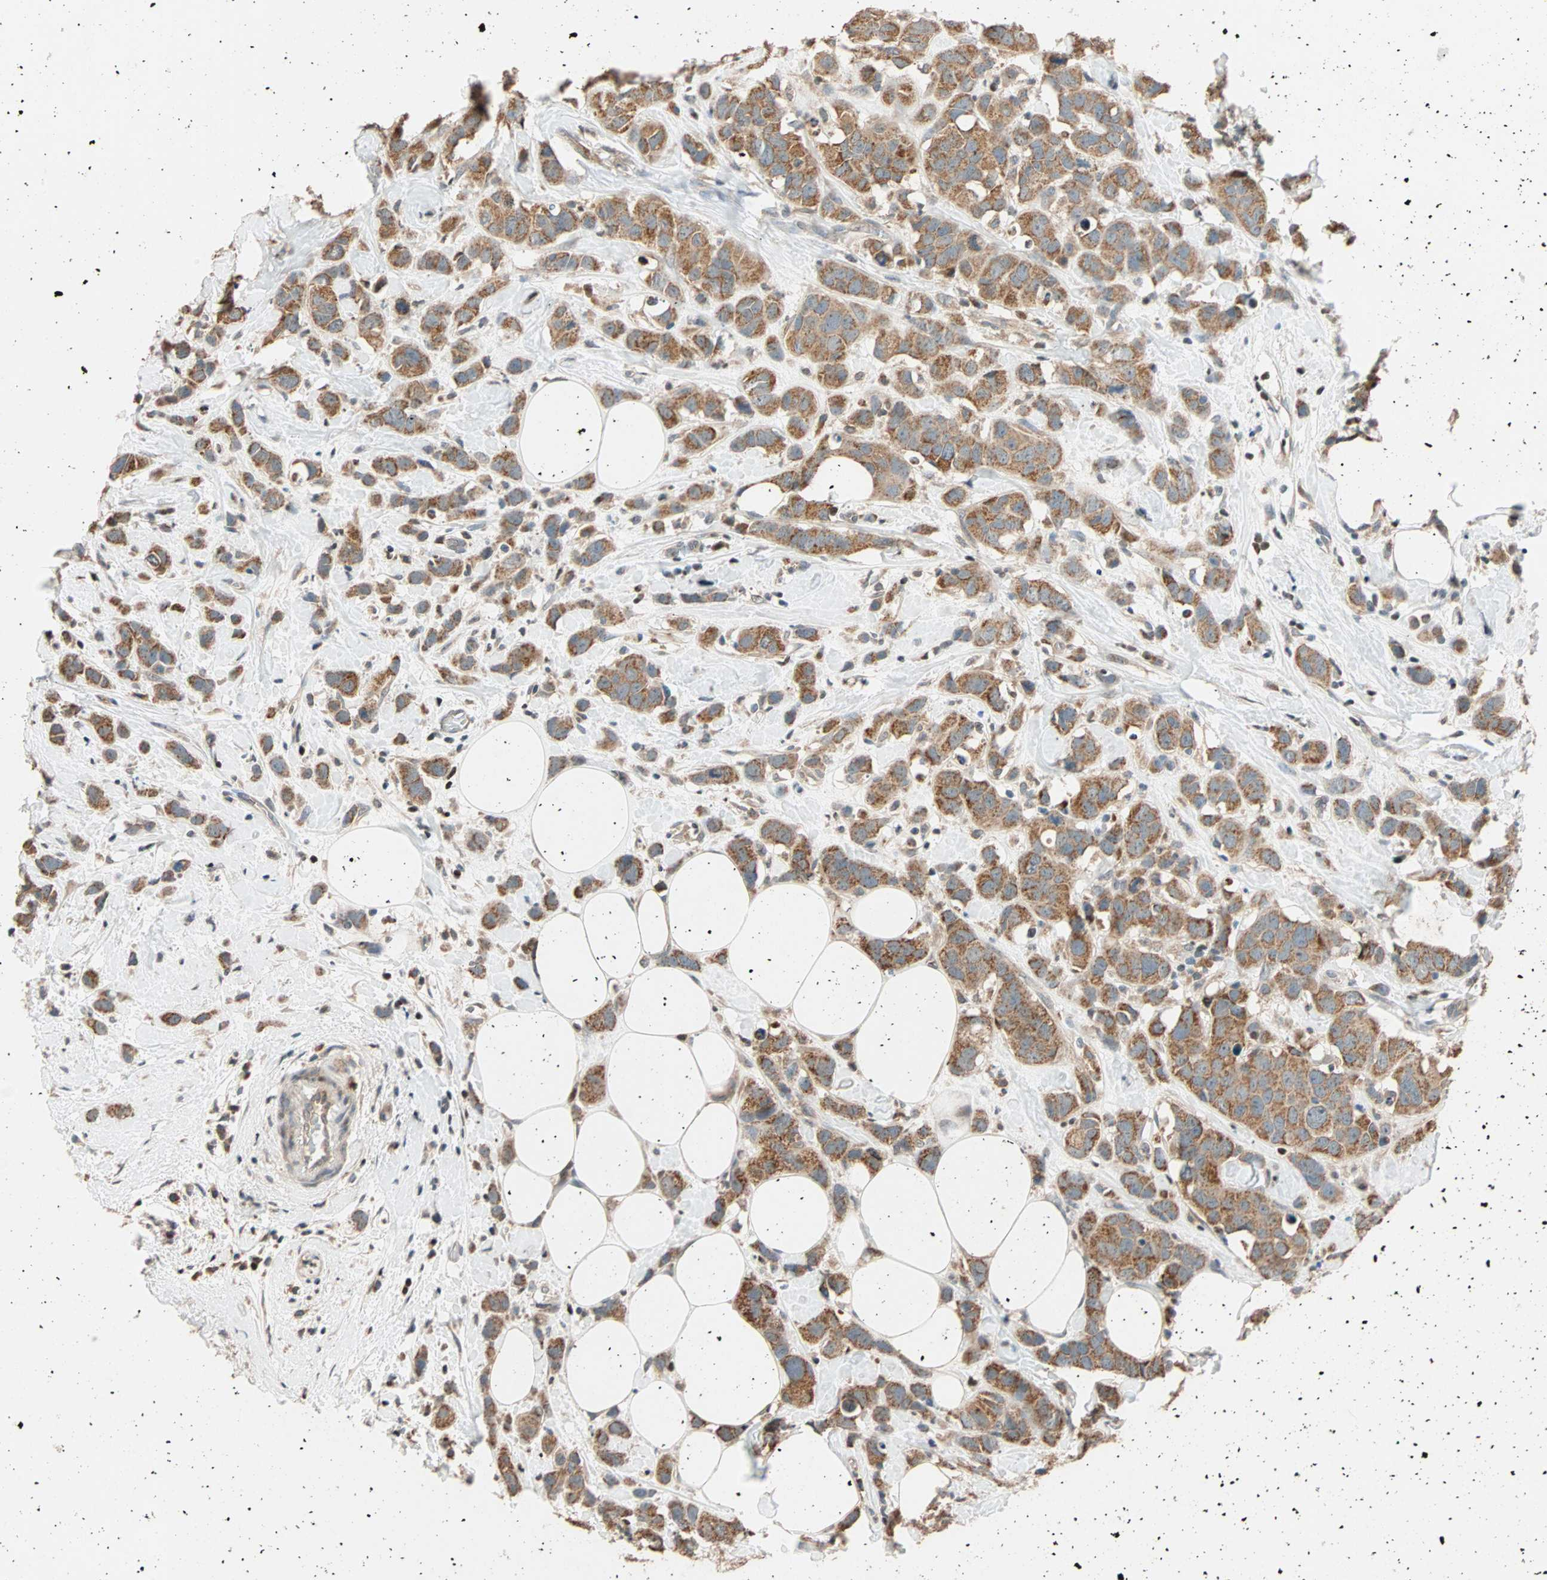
{"staining": {"intensity": "moderate", "quantity": ">75%", "location": "cytoplasmic/membranous"}, "tissue": "breast cancer", "cell_type": "Tumor cells", "image_type": "cancer", "snomed": [{"axis": "morphology", "description": "Normal tissue, NOS"}, {"axis": "morphology", "description": "Duct carcinoma"}, {"axis": "topography", "description": "Breast"}], "caption": "Tumor cells display moderate cytoplasmic/membranous staining in approximately >75% of cells in breast cancer (invasive ductal carcinoma).", "gene": "HECW1", "patient": {"sex": "female", "age": 50}}